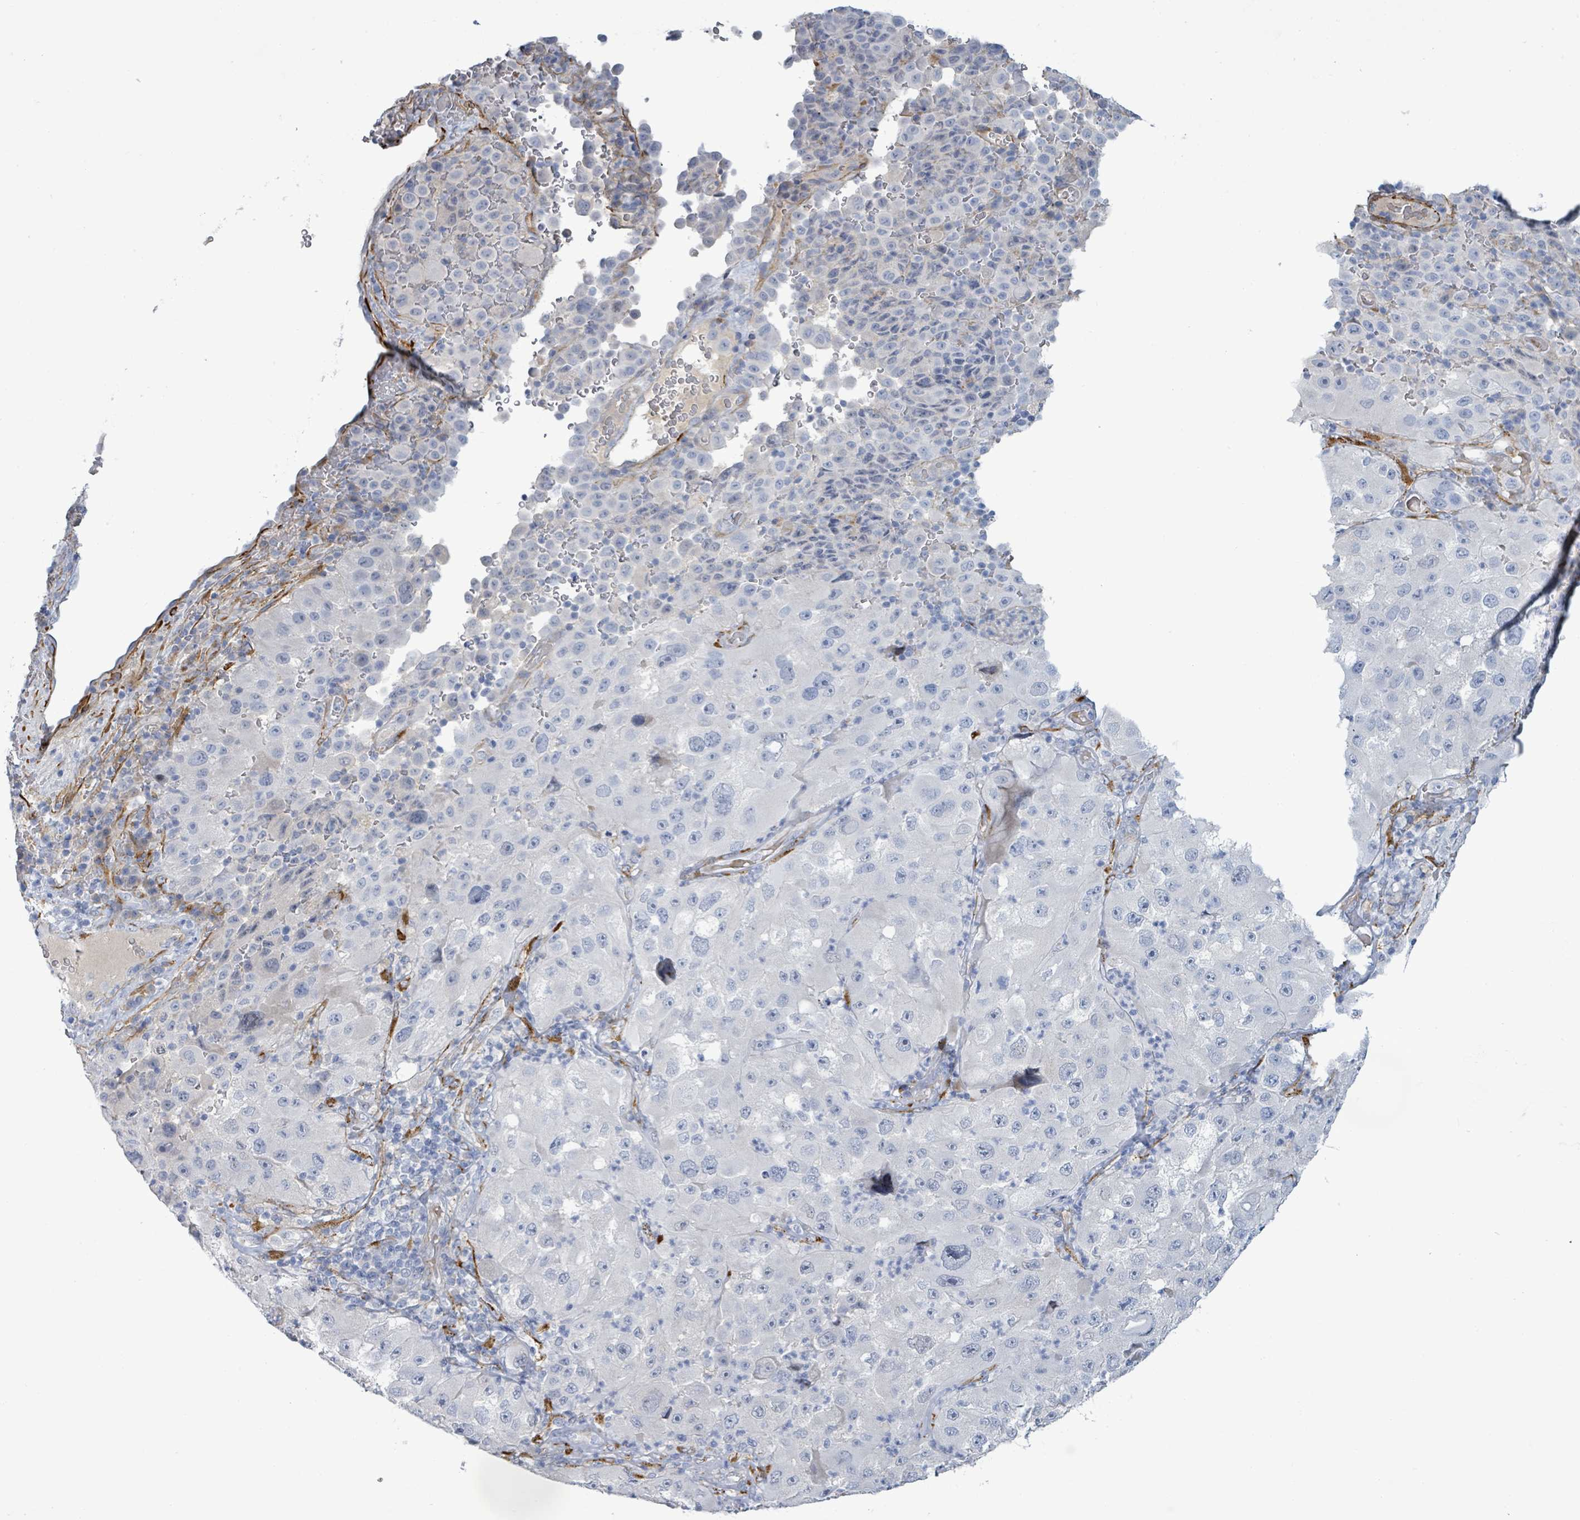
{"staining": {"intensity": "negative", "quantity": "none", "location": "none"}, "tissue": "melanoma", "cell_type": "Tumor cells", "image_type": "cancer", "snomed": [{"axis": "morphology", "description": "Malignant melanoma, Metastatic site"}, {"axis": "topography", "description": "Lymph node"}], "caption": "An image of malignant melanoma (metastatic site) stained for a protein exhibits no brown staining in tumor cells. (Brightfield microscopy of DAB immunohistochemistry (IHC) at high magnification).", "gene": "DMRTC1B", "patient": {"sex": "male", "age": 62}}